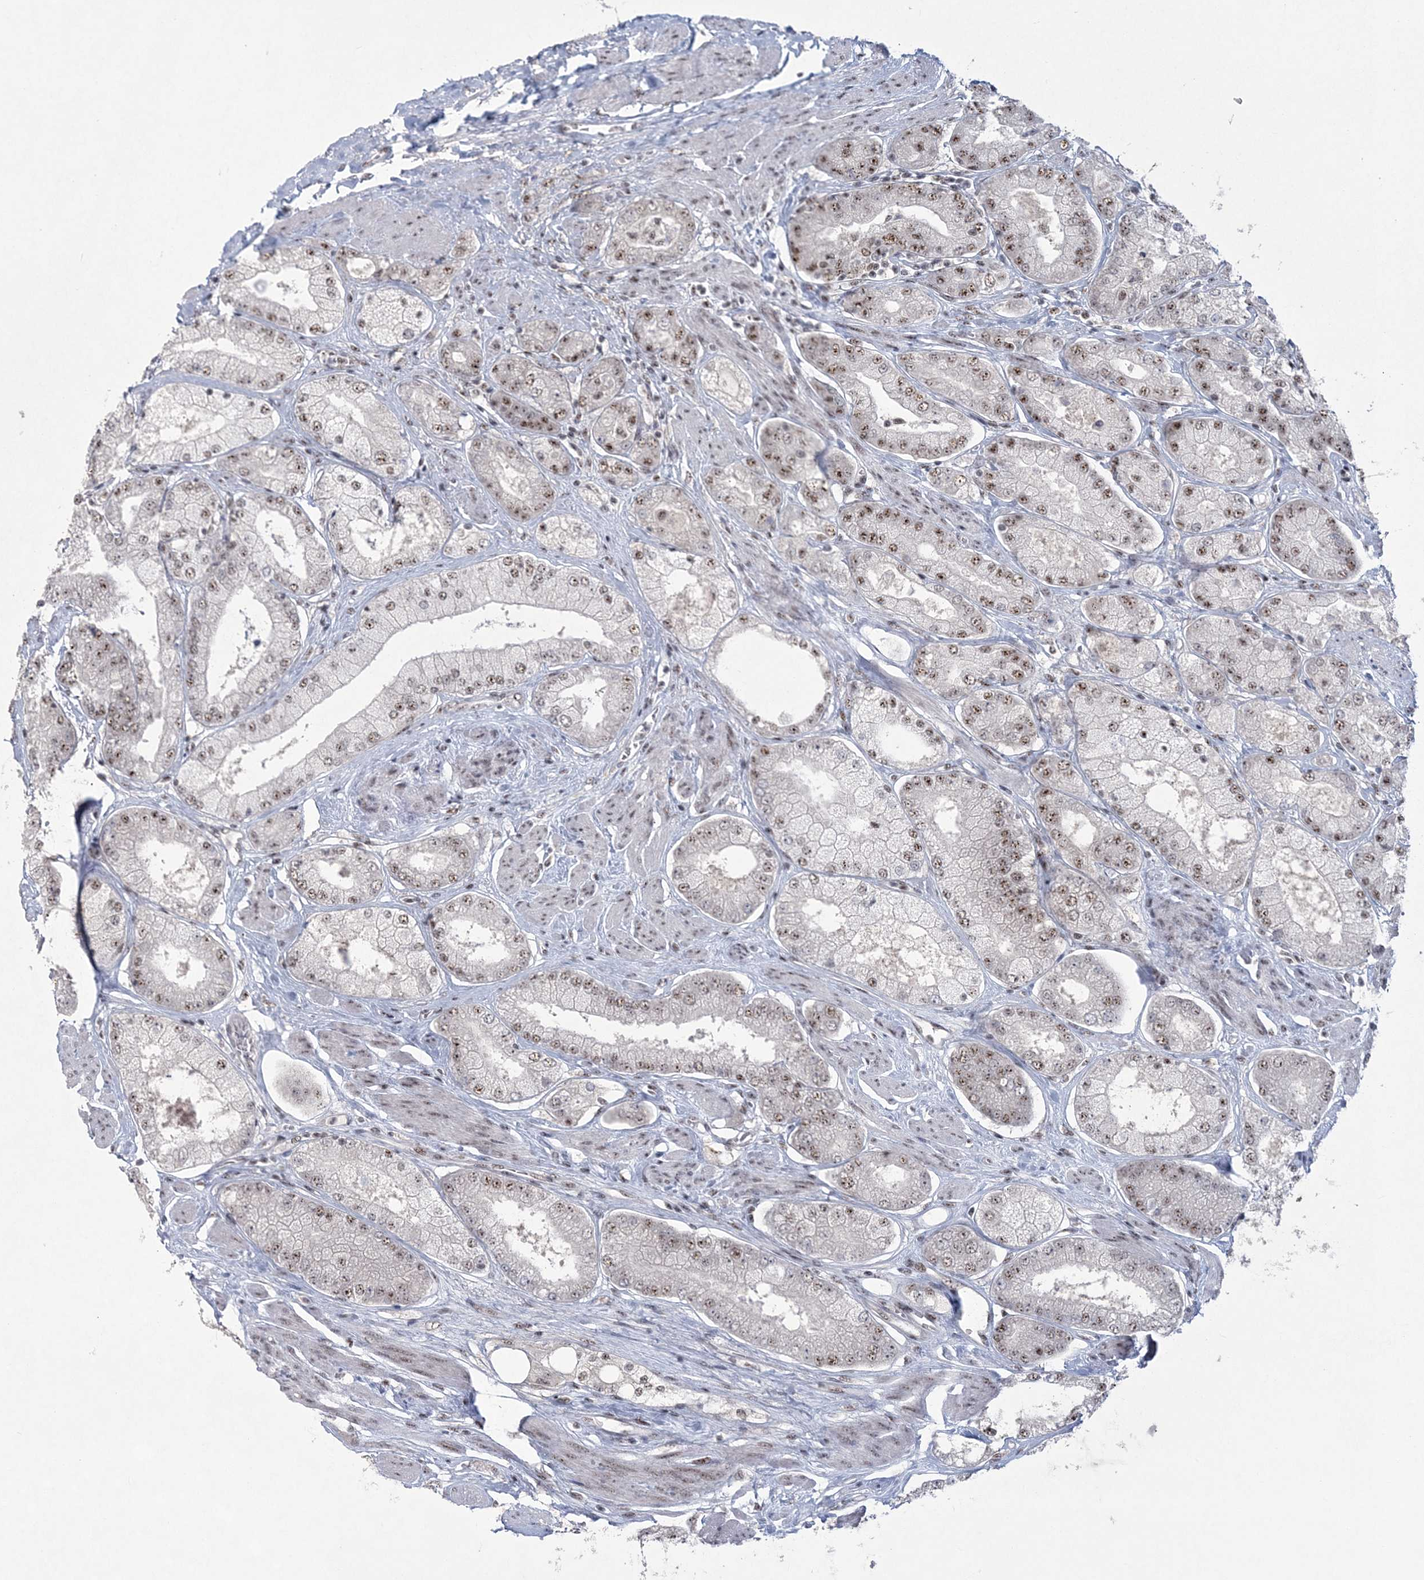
{"staining": {"intensity": "moderate", "quantity": ">75%", "location": "nuclear"}, "tissue": "prostate cancer", "cell_type": "Tumor cells", "image_type": "cancer", "snomed": [{"axis": "morphology", "description": "Adenocarcinoma, High grade"}, {"axis": "topography", "description": "Prostate"}], "caption": "Moderate nuclear staining is present in approximately >75% of tumor cells in high-grade adenocarcinoma (prostate).", "gene": "KDM6B", "patient": {"sex": "male", "age": 58}}